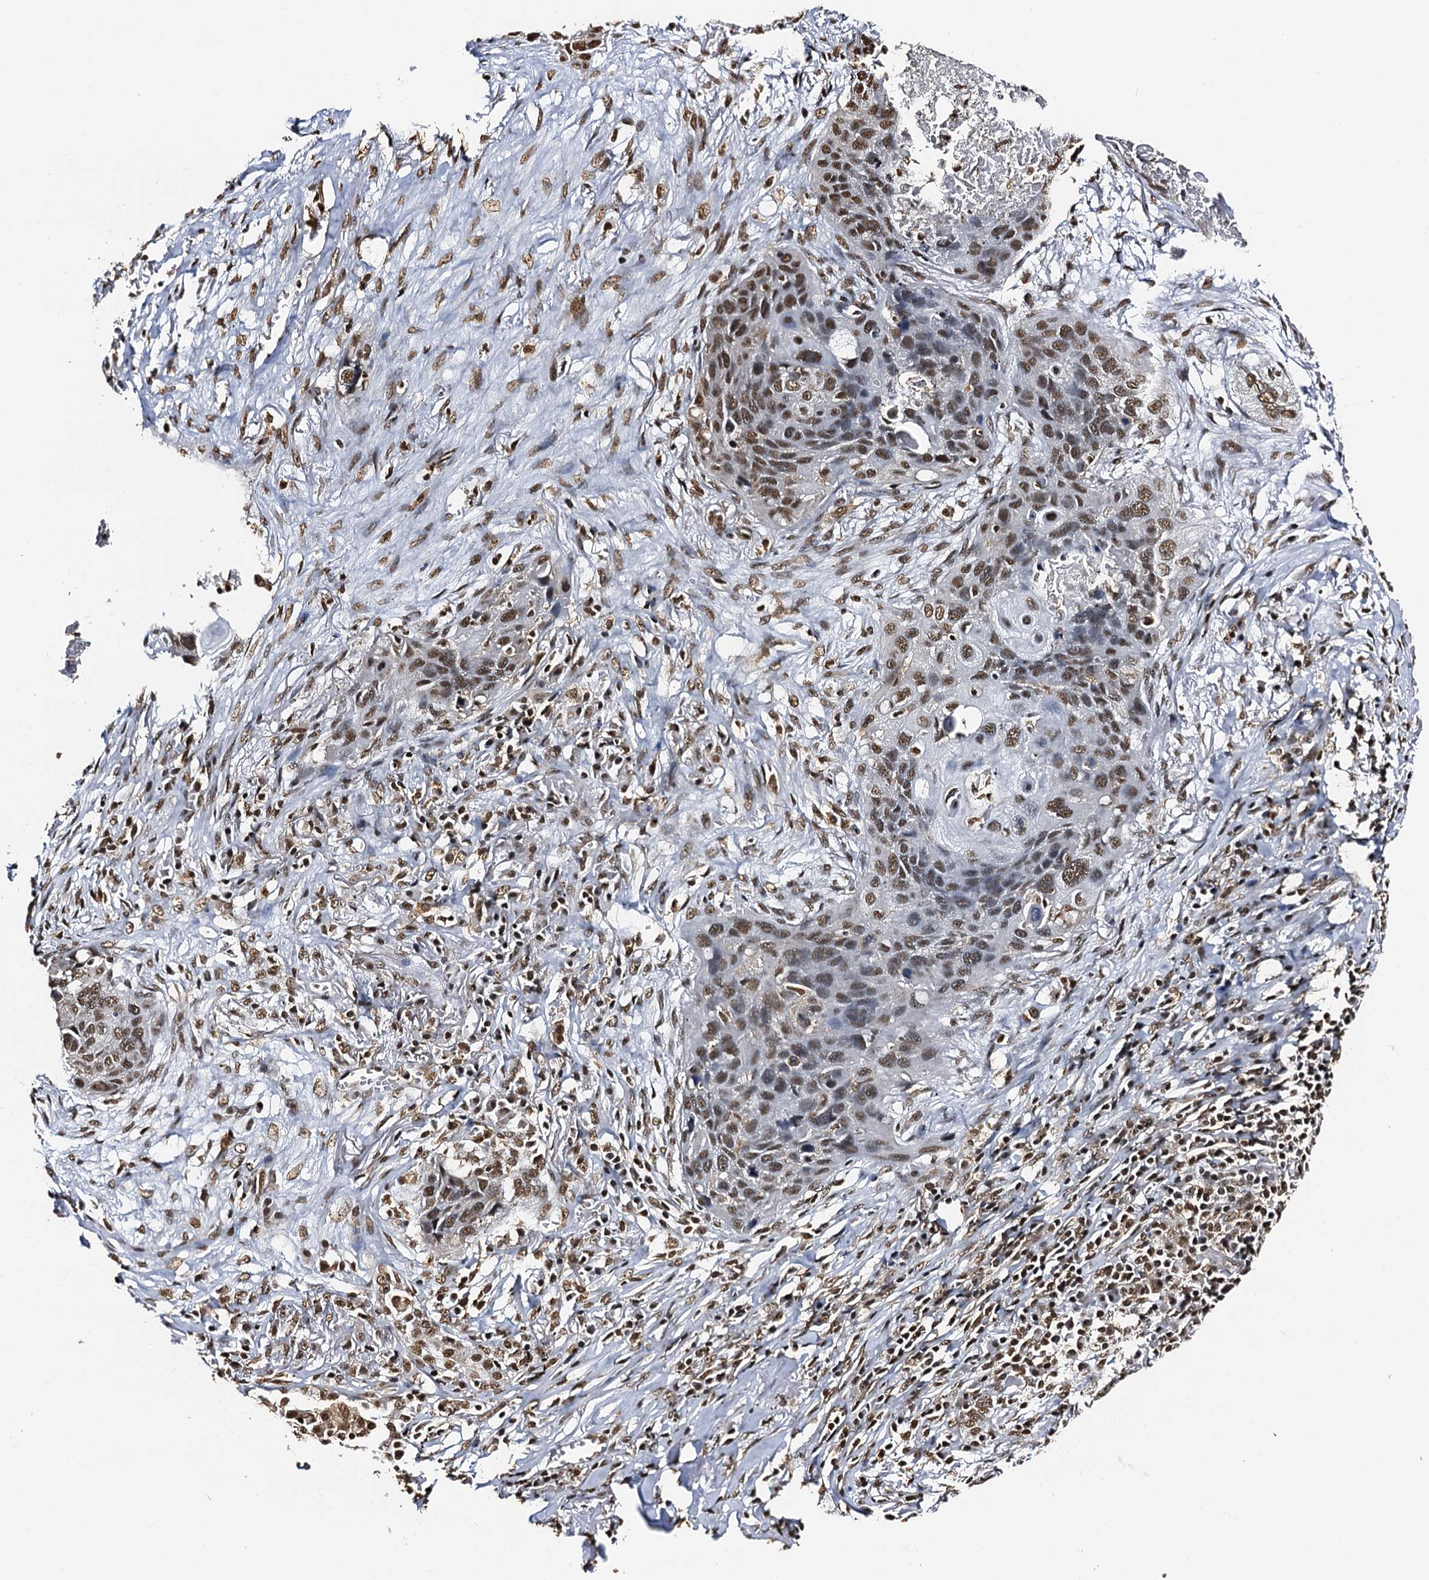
{"staining": {"intensity": "moderate", "quantity": ">75%", "location": "nuclear"}, "tissue": "lung cancer", "cell_type": "Tumor cells", "image_type": "cancer", "snomed": [{"axis": "morphology", "description": "Squamous cell carcinoma, NOS"}, {"axis": "topography", "description": "Lung"}], "caption": "This image shows immunohistochemistry (IHC) staining of human lung squamous cell carcinoma, with medium moderate nuclear positivity in approximately >75% of tumor cells.", "gene": "SNRPD2", "patient": {"sex": "female", "age": 63}}